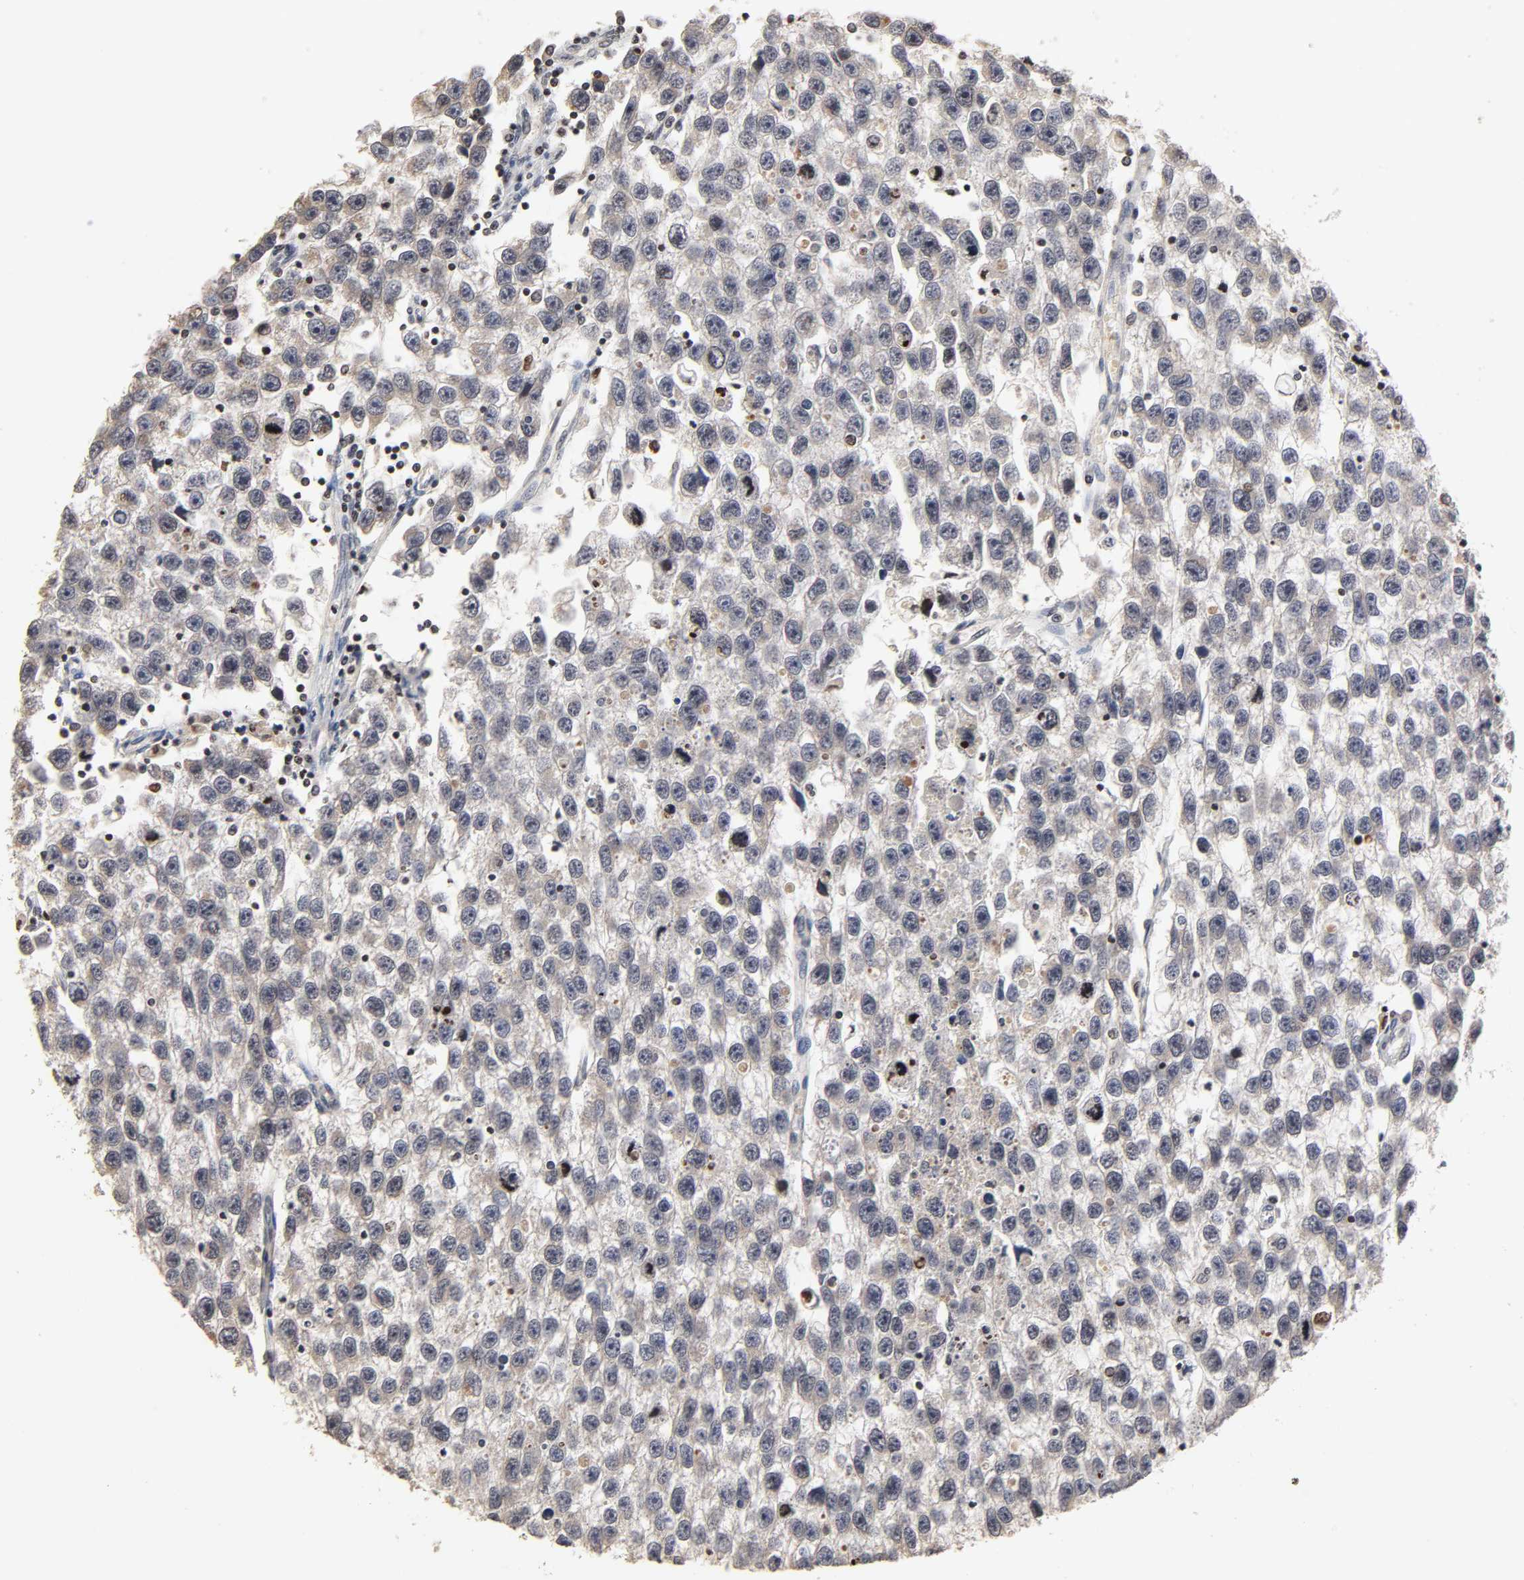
{"staining": {"intensity": "moderate", "quantity": ">75%", "location": "cytoplasmic/membranous"}, "tissue": "testis cancer", "cell_type": "Tumor cells", "image_type": "cancer", "snomed": [{"axis": "morphology", "description": "Seminoma, NOS"}, {"axis": "topography", "description": "Testis"}], "caption": "Moderate cytoplasmic/membranous staining for a protein is seen in about >75% of tumor cells of testis cancer (seminoma) using immunohistochemistry.", "gene": "ZNF473", "patient": {"sex": "male", "age": 33}}